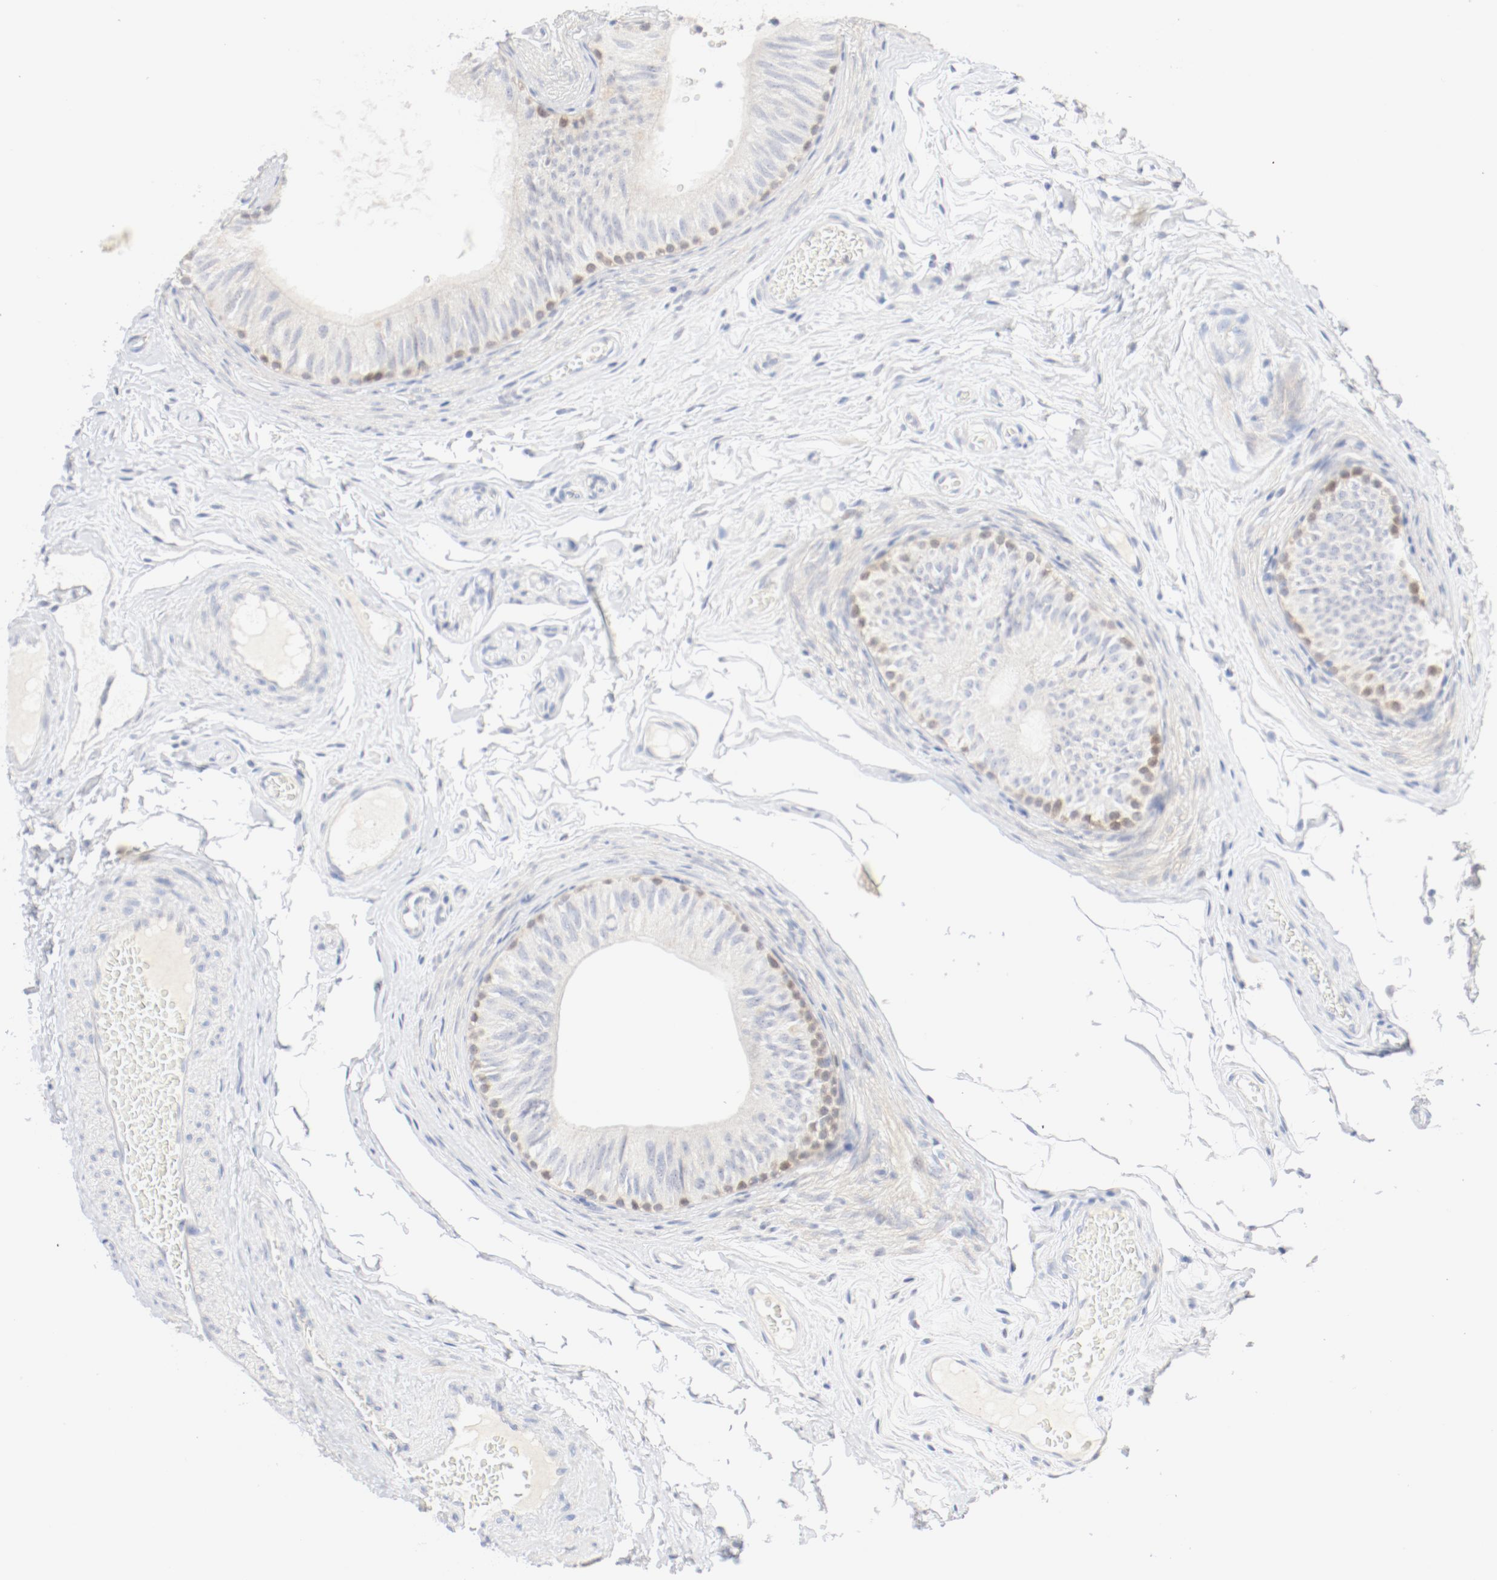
{"staining": {"intensity": "weak", "quantity": ">75%", "location": "cytoplasmic/membranous"}, "tissue": "epididymis", "cell_type": "Glandular cells", "image_type": "normal", "snomed": [{"axis": "morphology", "description": "Normal tissue, NOS"}, {"axis": "topography", "description": "Testis"}, {"axis": "topography", "description": "Epididymis"}], "caption": "This image exhibits IHC staining of normal human epididymis, with low weak cytoplasmic/membranous positivity in approximately >75% of glandular cells.", "gene": "PGM1", "patient": {"sex": "male", "age": 36}}